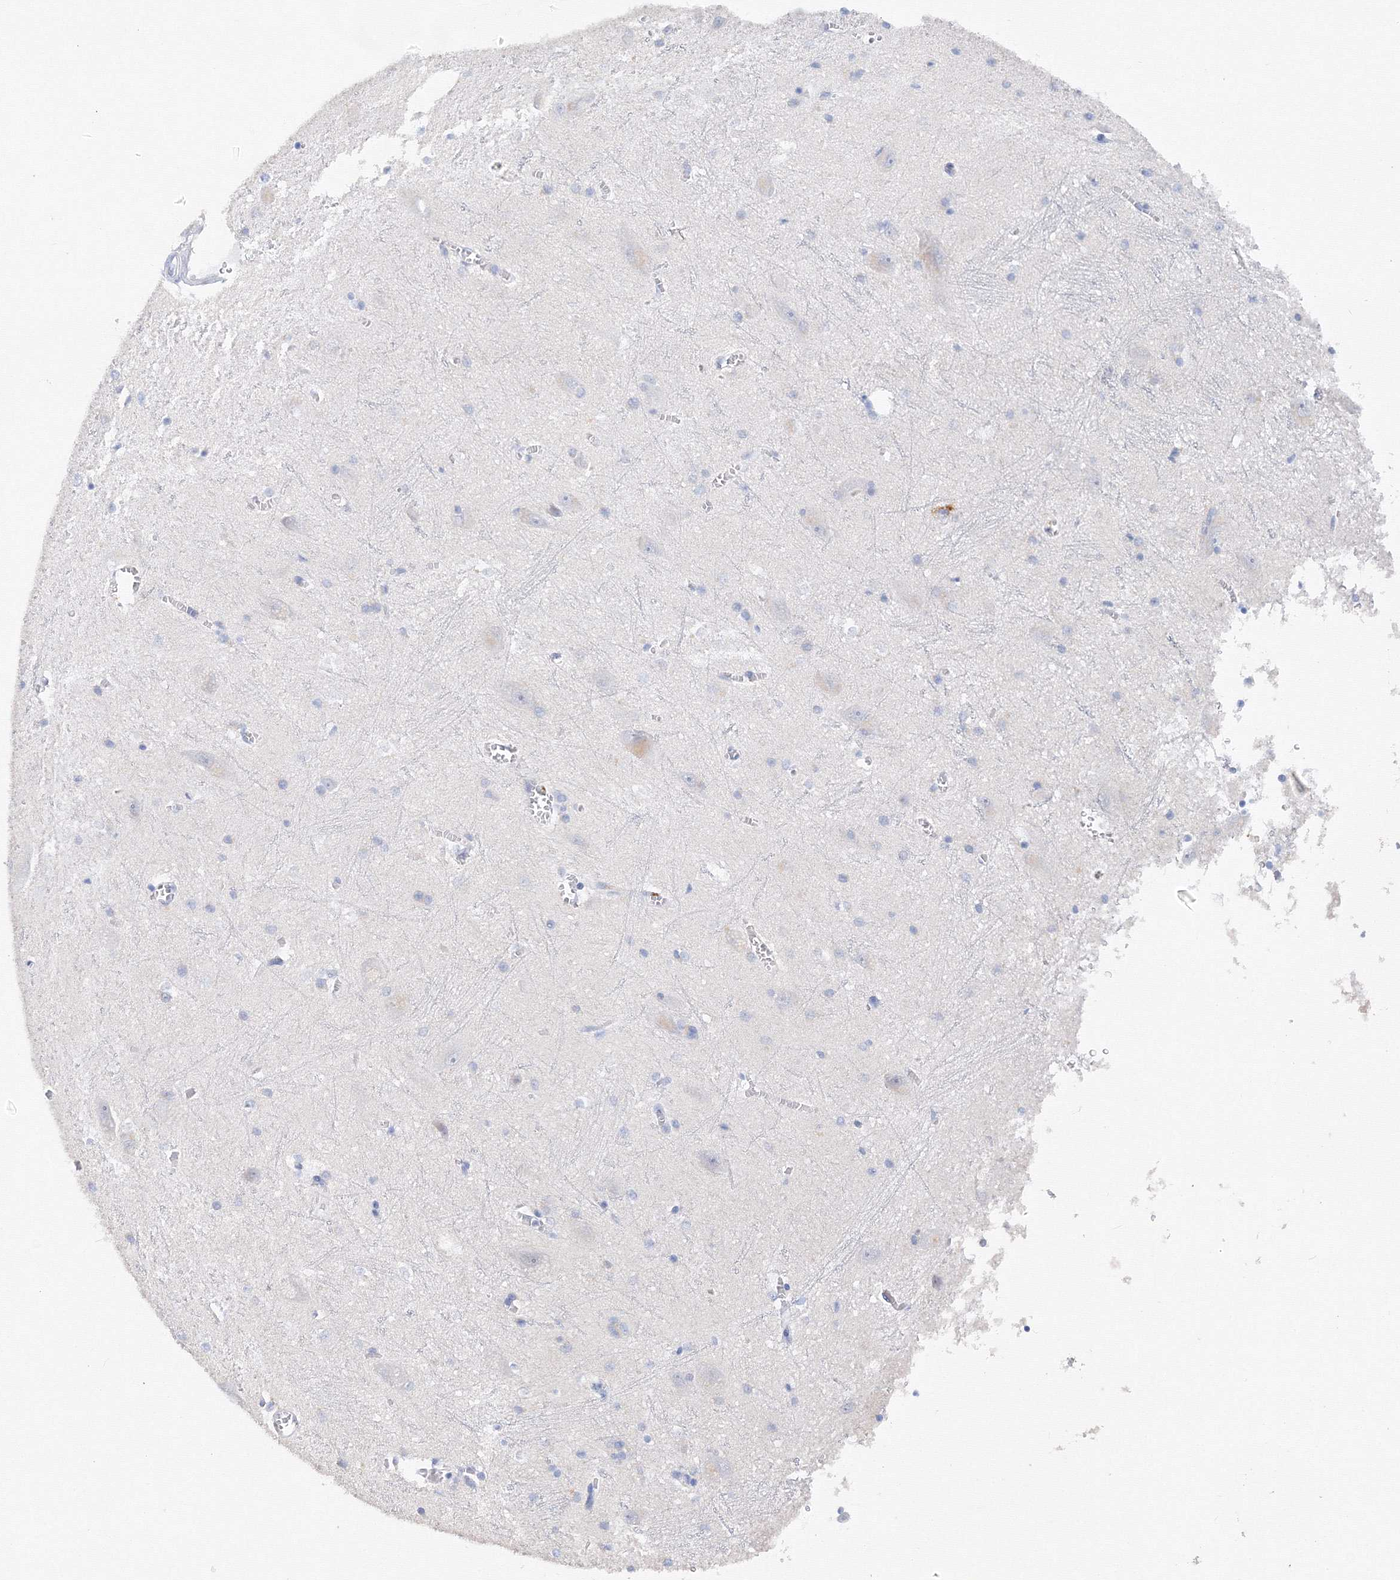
{"staining": {"intensity": "negative", "quantity": "none", "location": "none"}, "tissue": "caudate", "cell_type": "Glial cells", "image_type": "normal", "snomed": [{"axis": "morphology", "description": "Normal tissue, NOS"}, {"axis": "topography", "description": "Lateral ventricle wall"}], "caption": "The micrograph displays no staining of glial cells in normal caudate.", "gene": "TAMM41", "patient": {"sex": "male", "age": 37}}